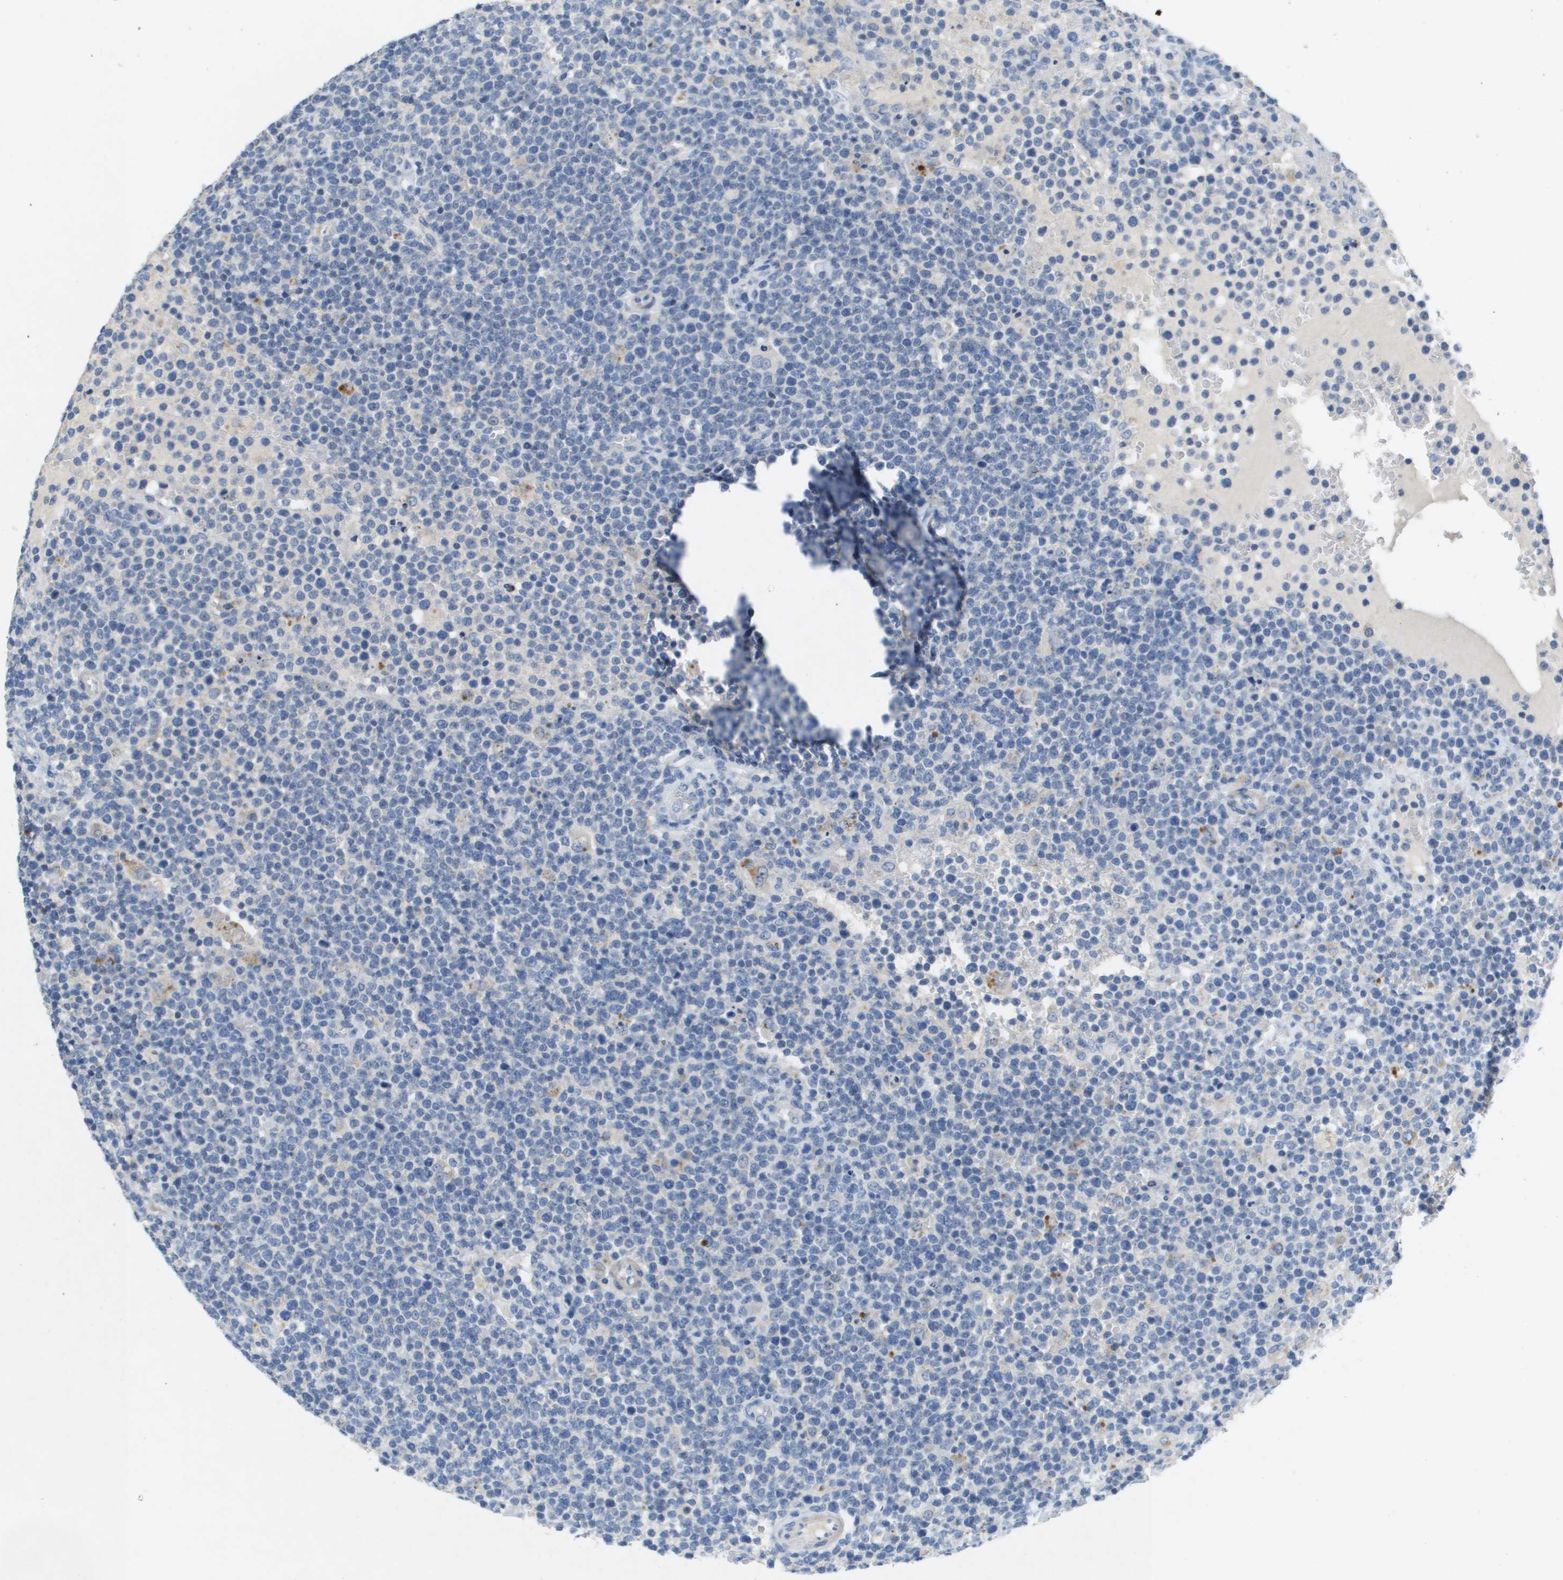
{"staining": {"intensity": "negative", "quantity": "none", "location": "none"}, "tissue": "lymphoma", "cell_type": "Tumor cells", "image_type": "cancer", "snomed": [{"axis": "morphology", "description": "Malignant lymphoma, non-Hodgkin's type, High grade"}, {"axis": "topography", "description": "Lymph node"}], "caption": "Lymphoma stained for a protein using IHC exhibits no staining tumor cells.", "gene": "B3GNT5", "patient": {"sex": "male", "age": 61}}